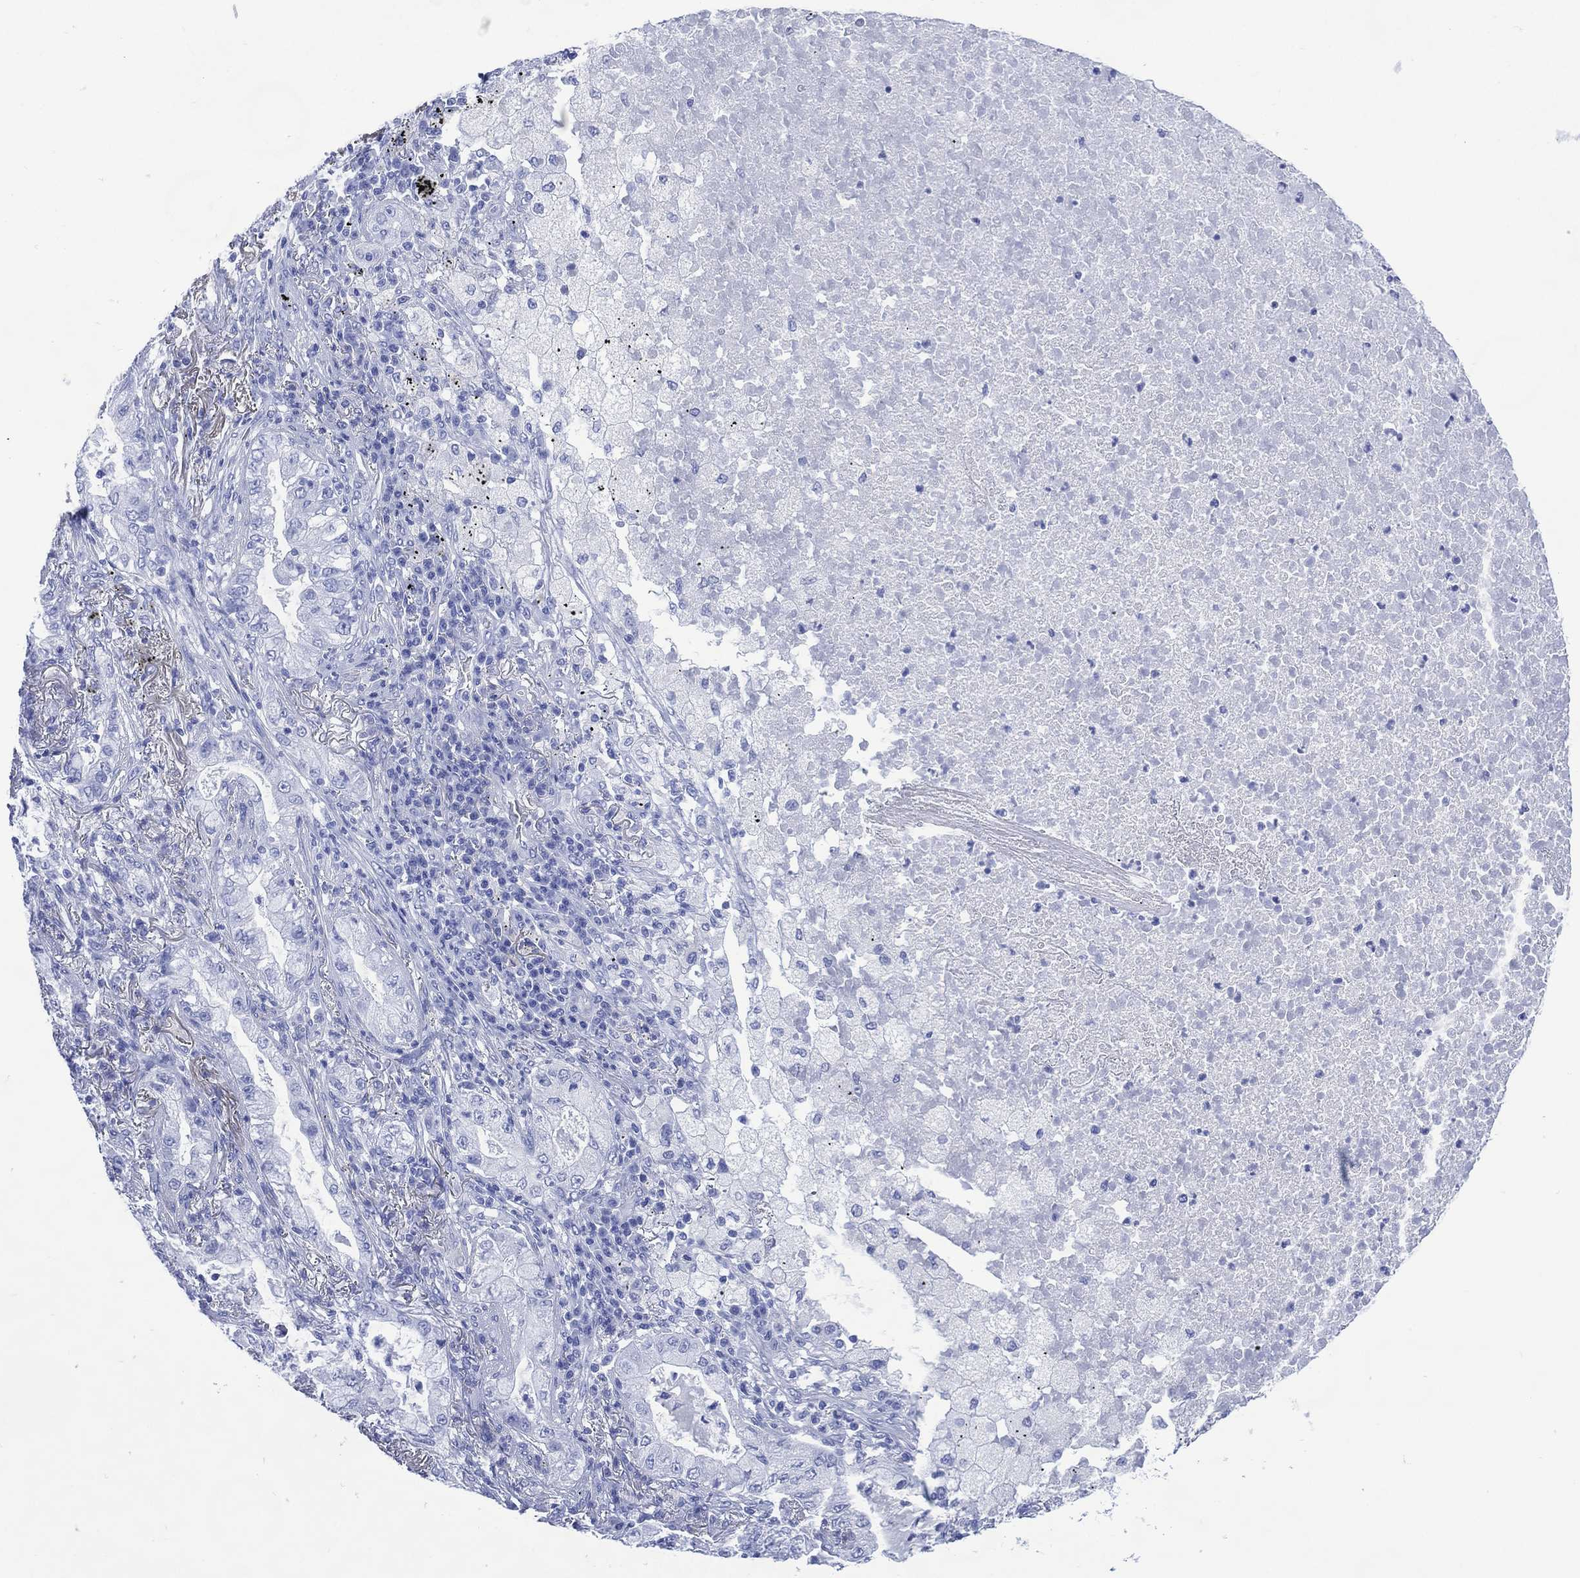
{"staining": {"intensity": "negative", "quantity": "none", "location": "none"}, "tissue": "lung cancer", "cell_type": "Tumor cells", "image_type": "cancer", "snomed": [{"axis": "morphology", "description": "Adenocarcinoma, NOS"}, {"axis": "topography", "description": "Lung"}], "caption": "Protein analysis of adenocarcinoma (lung) demonstrates no significant expression in tumor cells. Brightfield microscopy of IHC stained with DAB (brown) and hematoxylin (blue), captured at high magnification.", "gene": "SHCBP1L", "patient": {"sex": "female", "age": 73}}